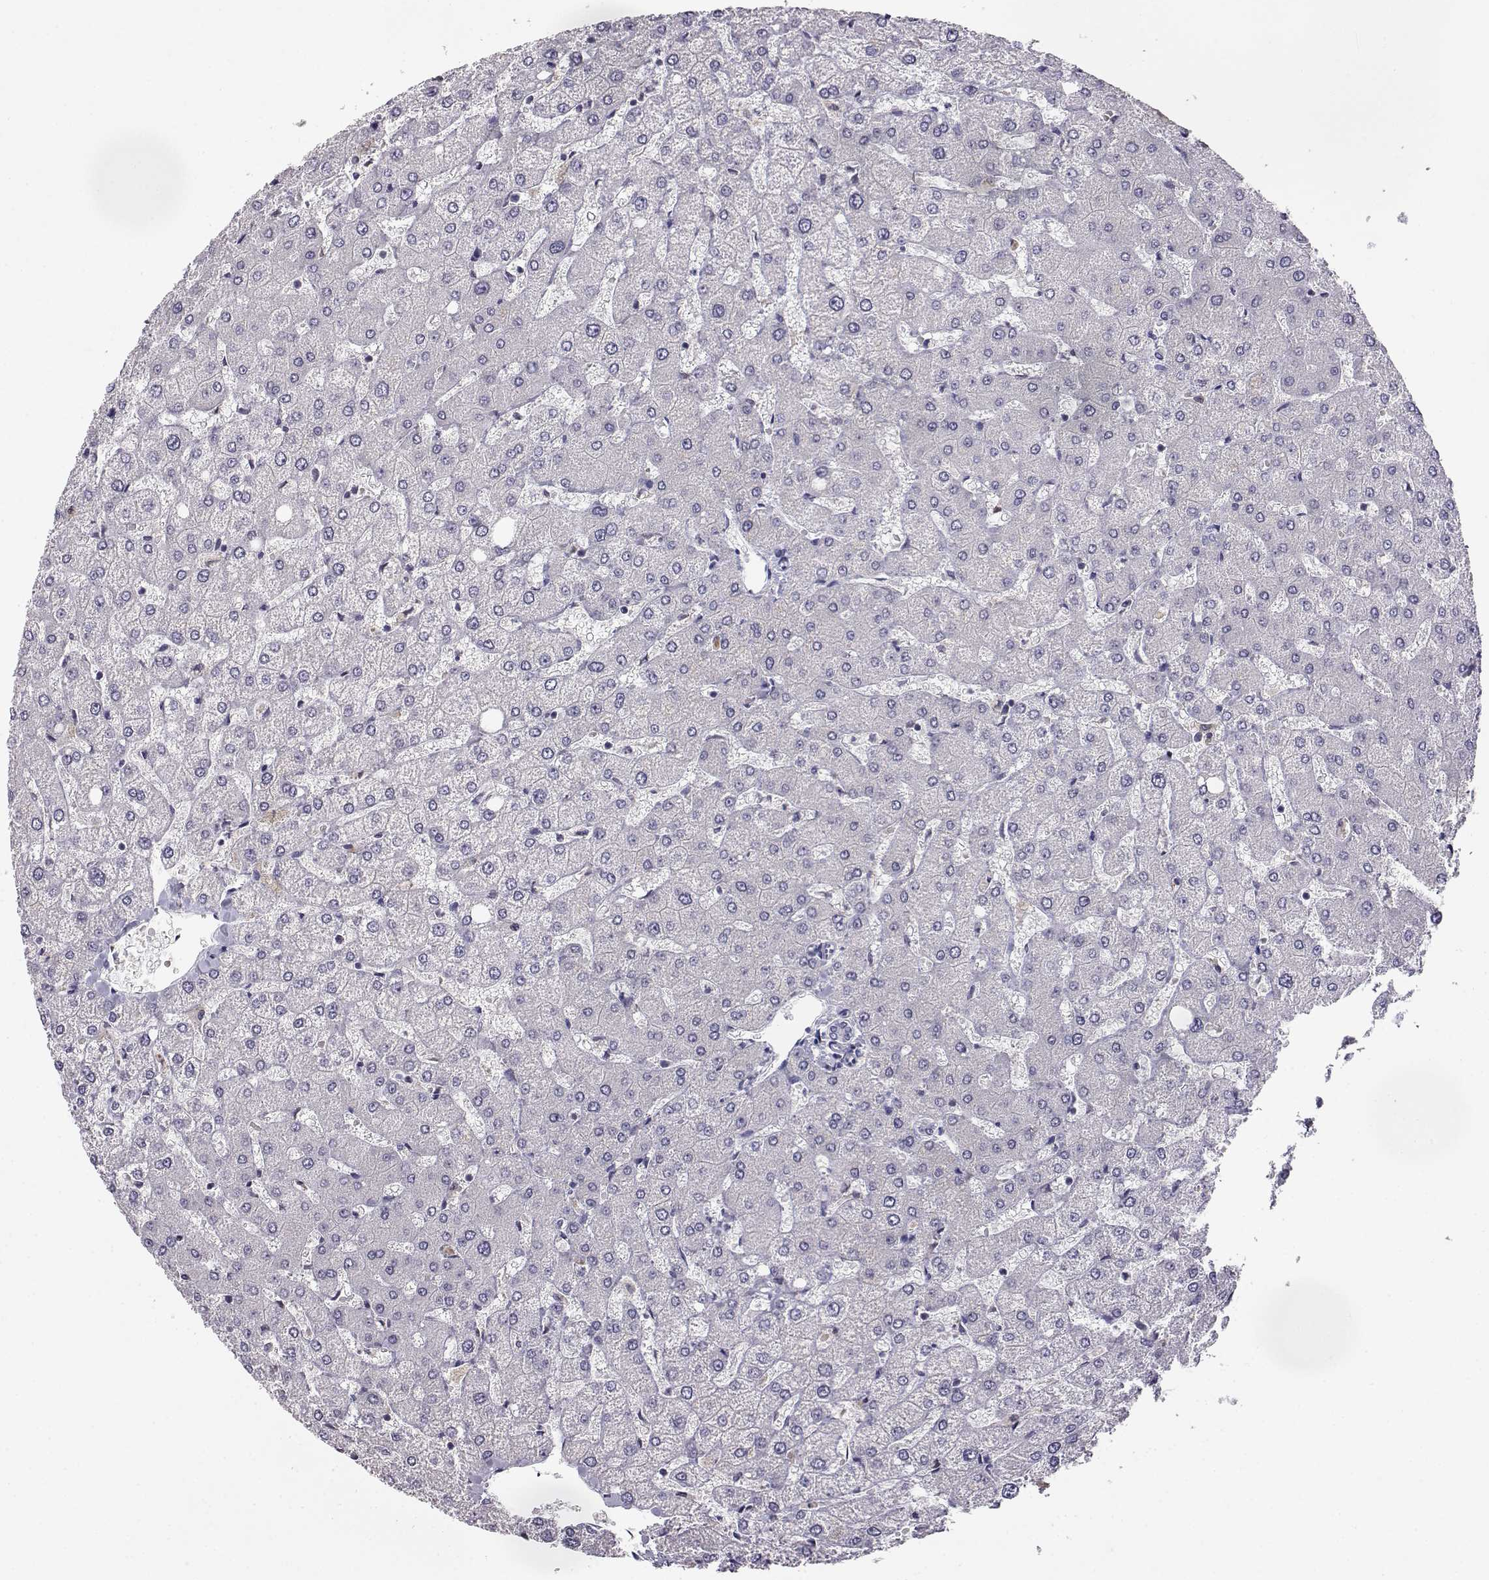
{"staining": {"intensity": "negative", "quantity": "none", "location": "none"}, "tissue": "liver", "cell_type": "Cholangiocytes", "image_type": "normal", "snomed": [{"axis": "morphology", "description": "Normal tissue, NOS"}, {"axis": "topography", "description": "Liver"}], "caption": "Cholangiocytes show no significant expression in normal liver. (Stains: DAB immunohistochemistry with hematoxylin counter stain, Microscopy: brightfield microscopy at high magnification).", "gene": "AKR1B1", "patient": {"sex": "female", "age": 54}}